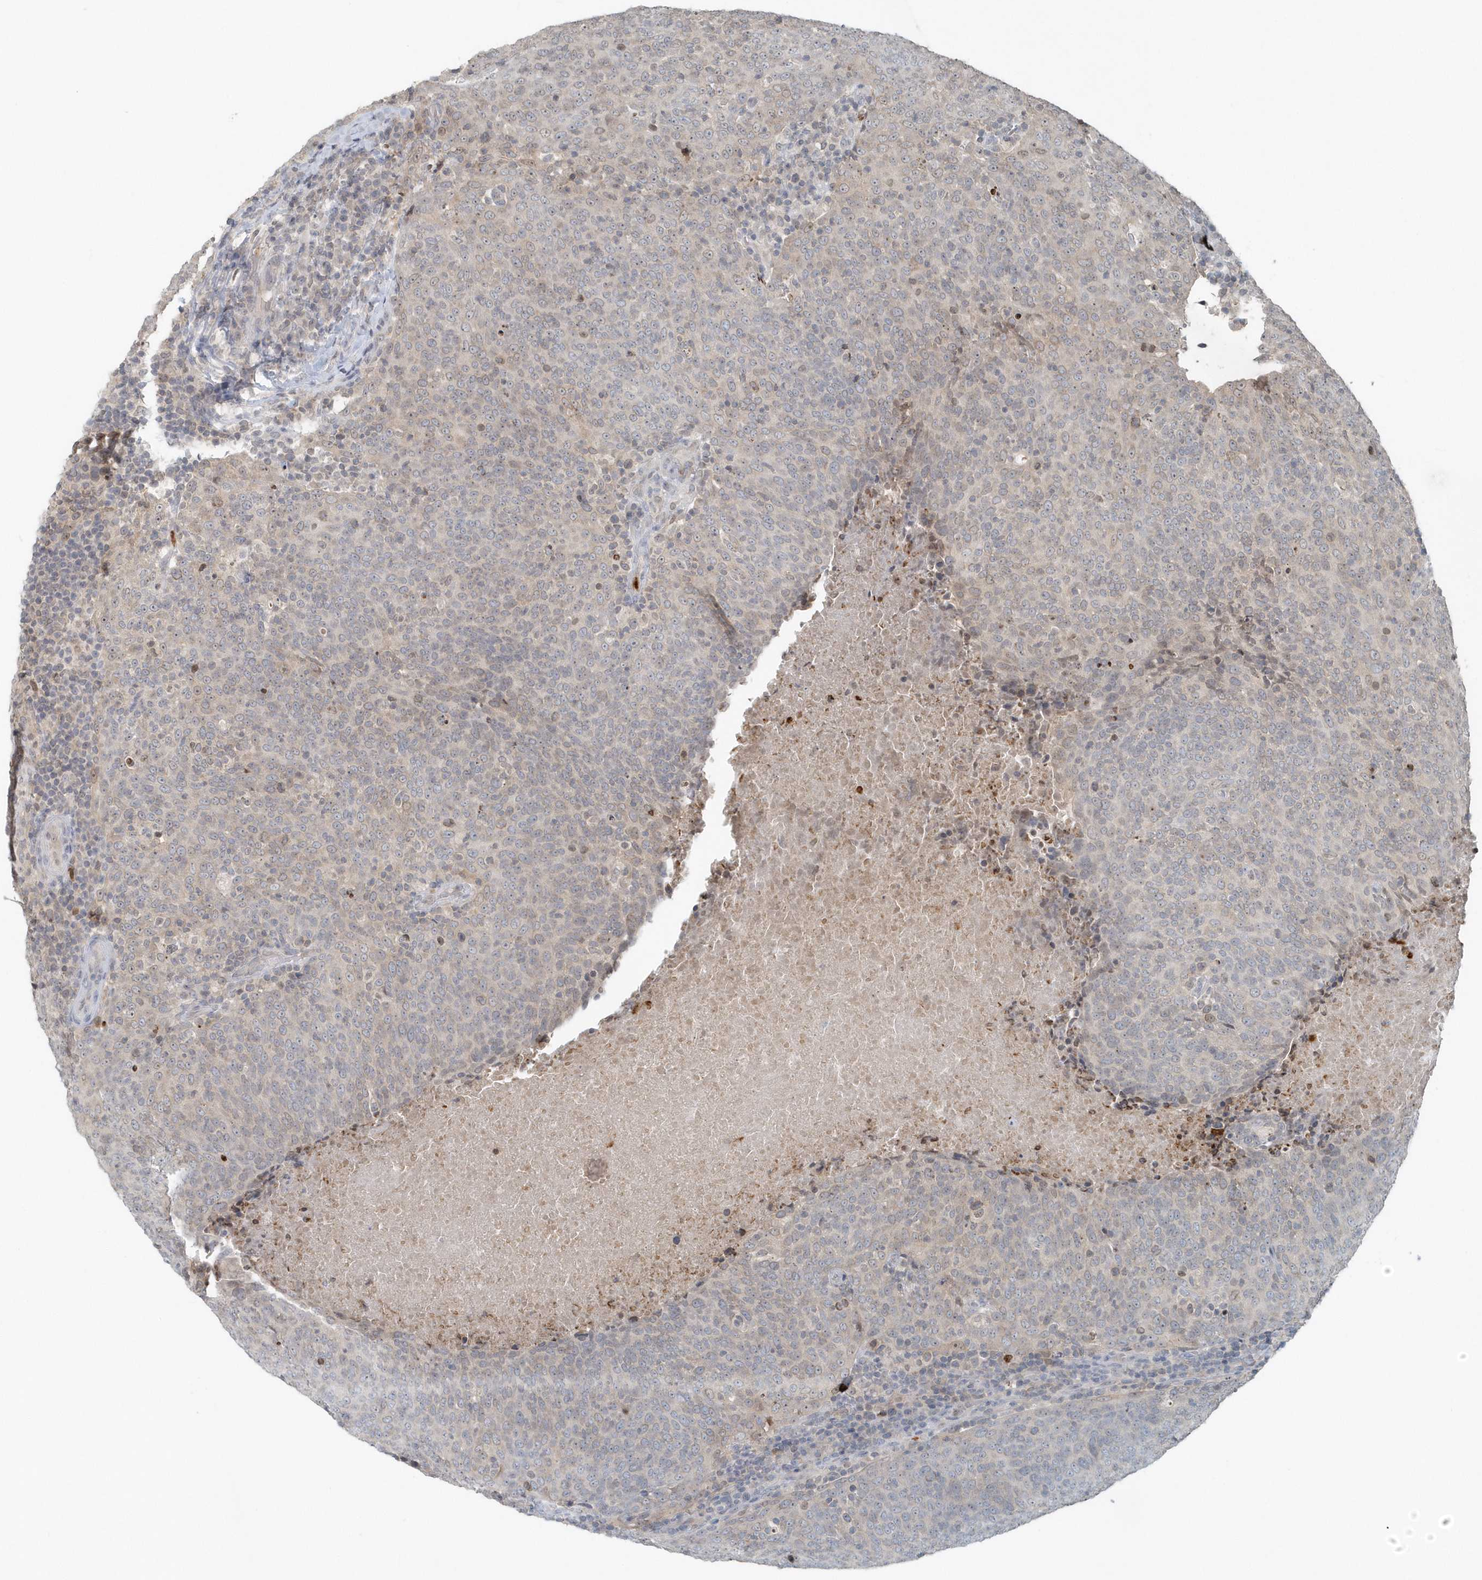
{"staining": {"intensity": "negative", "quantity": "none", "location": "none"}, "tissue": "head and neck cancer", "cell_type": "Tumor cells", "image_type": "cancer", "snomed": [{"axis": "morphology", "description": "Squamous cell carcinoma, NOS"}, {"axis": "morphology", "description": "Squamous cell carcinoma, metastatic, NOS"}, {"axis": "topography", "description": "Lymph node"}, {"axis": "topography", "description": "Head-Neck"}], "caption": "Immunohistochemical staining of head and neck cancer (metastatic squamous cell carcinoma) displays no significant expression in tumor cells.", "gene": "NUP54", "patient": {"sex": "male", "age": 62}}